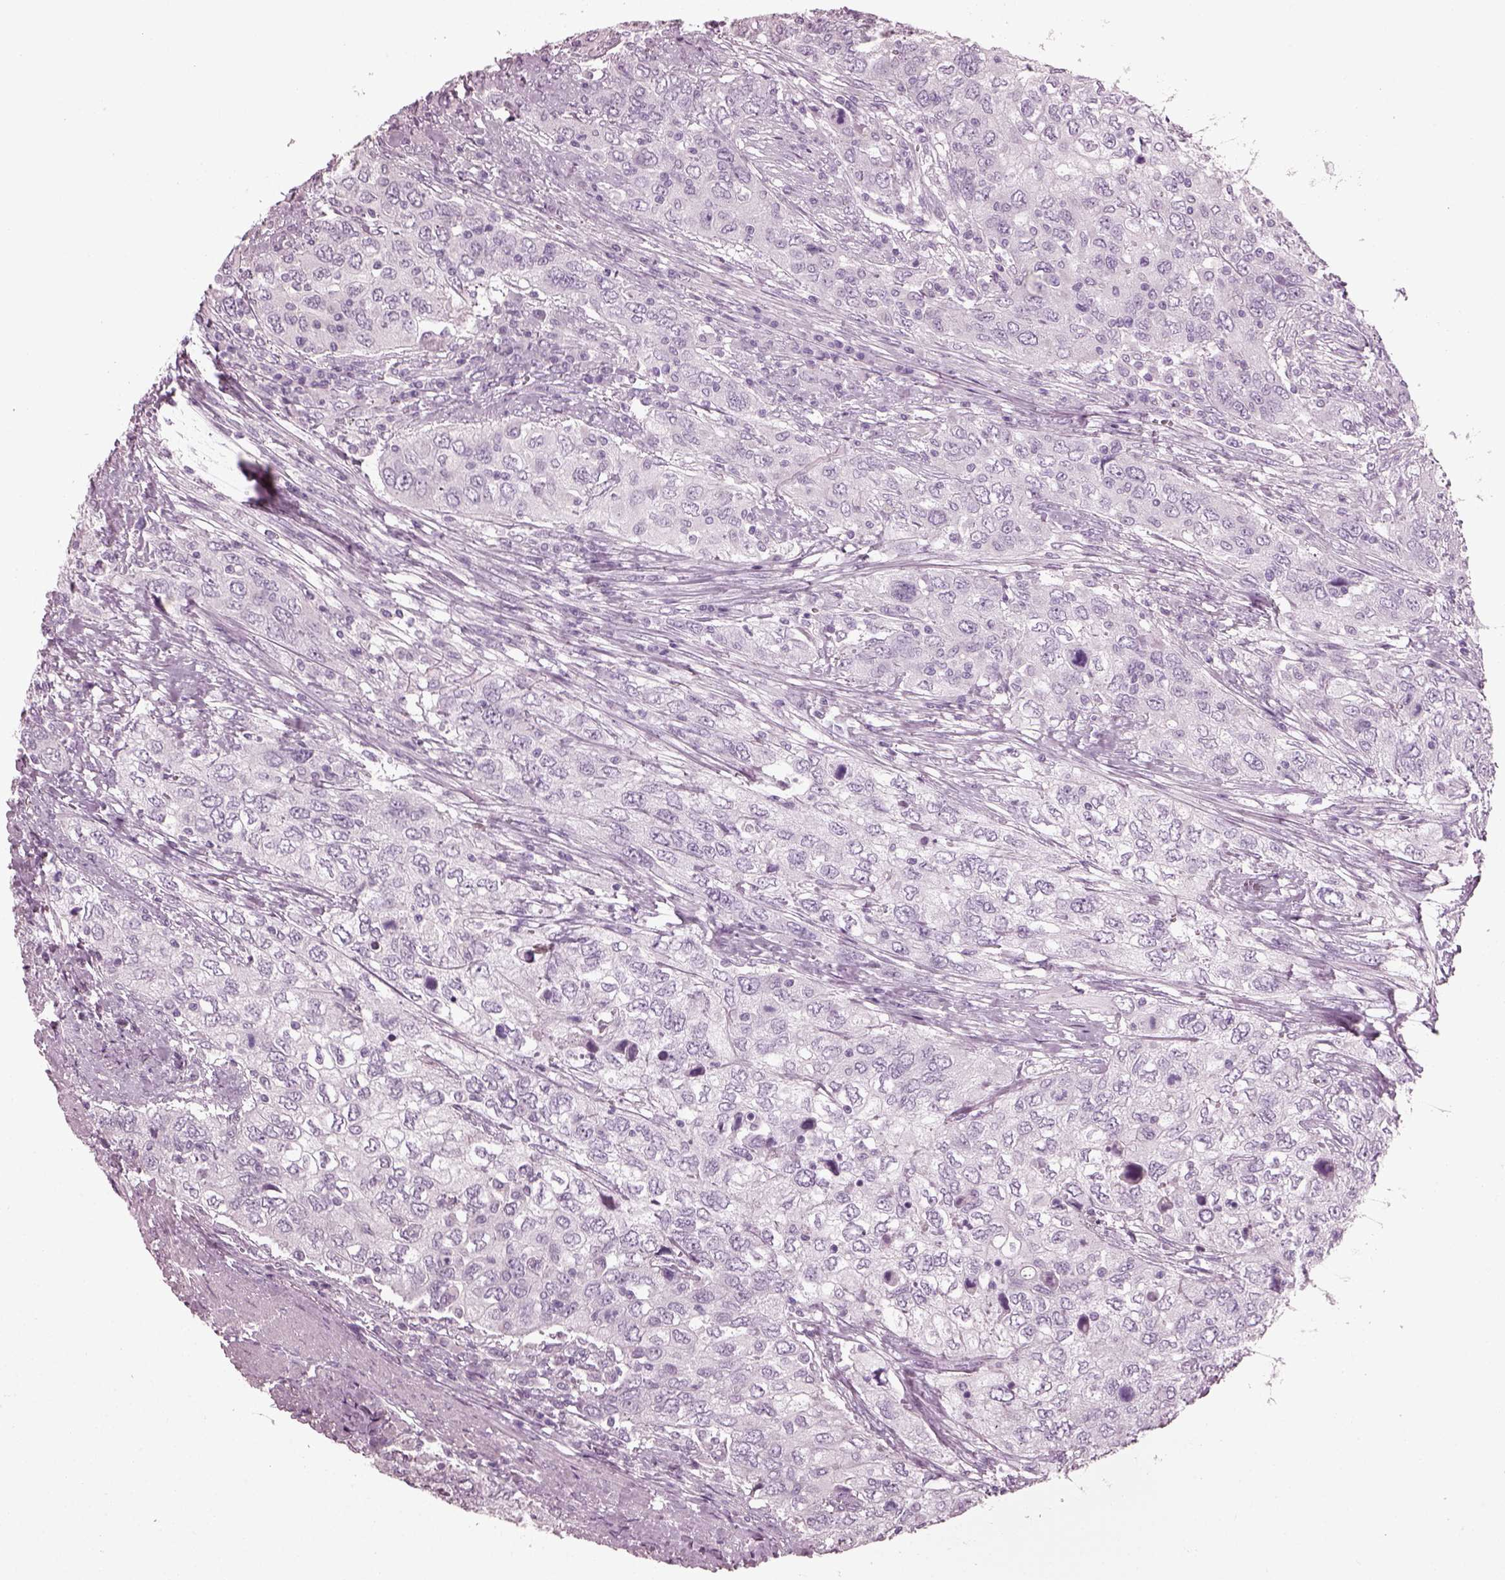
{"staining": {"intensity": "negative", "quantity": "none", "location": "none"}, "tissue": "urothelial cancer", "cell_type": "Tumor cells", "image_type": "cancer", "snomed": [{"axis": "morphology", "description": "Urothelial carcinoma, High grade"}, {"axis": "topography", "description": "Urinary bladder"}], "caption": "Immunohistochemistry of human high-grade urothelial carcinoma shows no staining in tumor cells.", "gene": "PDC", "patient": {"sex": "male", "age": 76}}